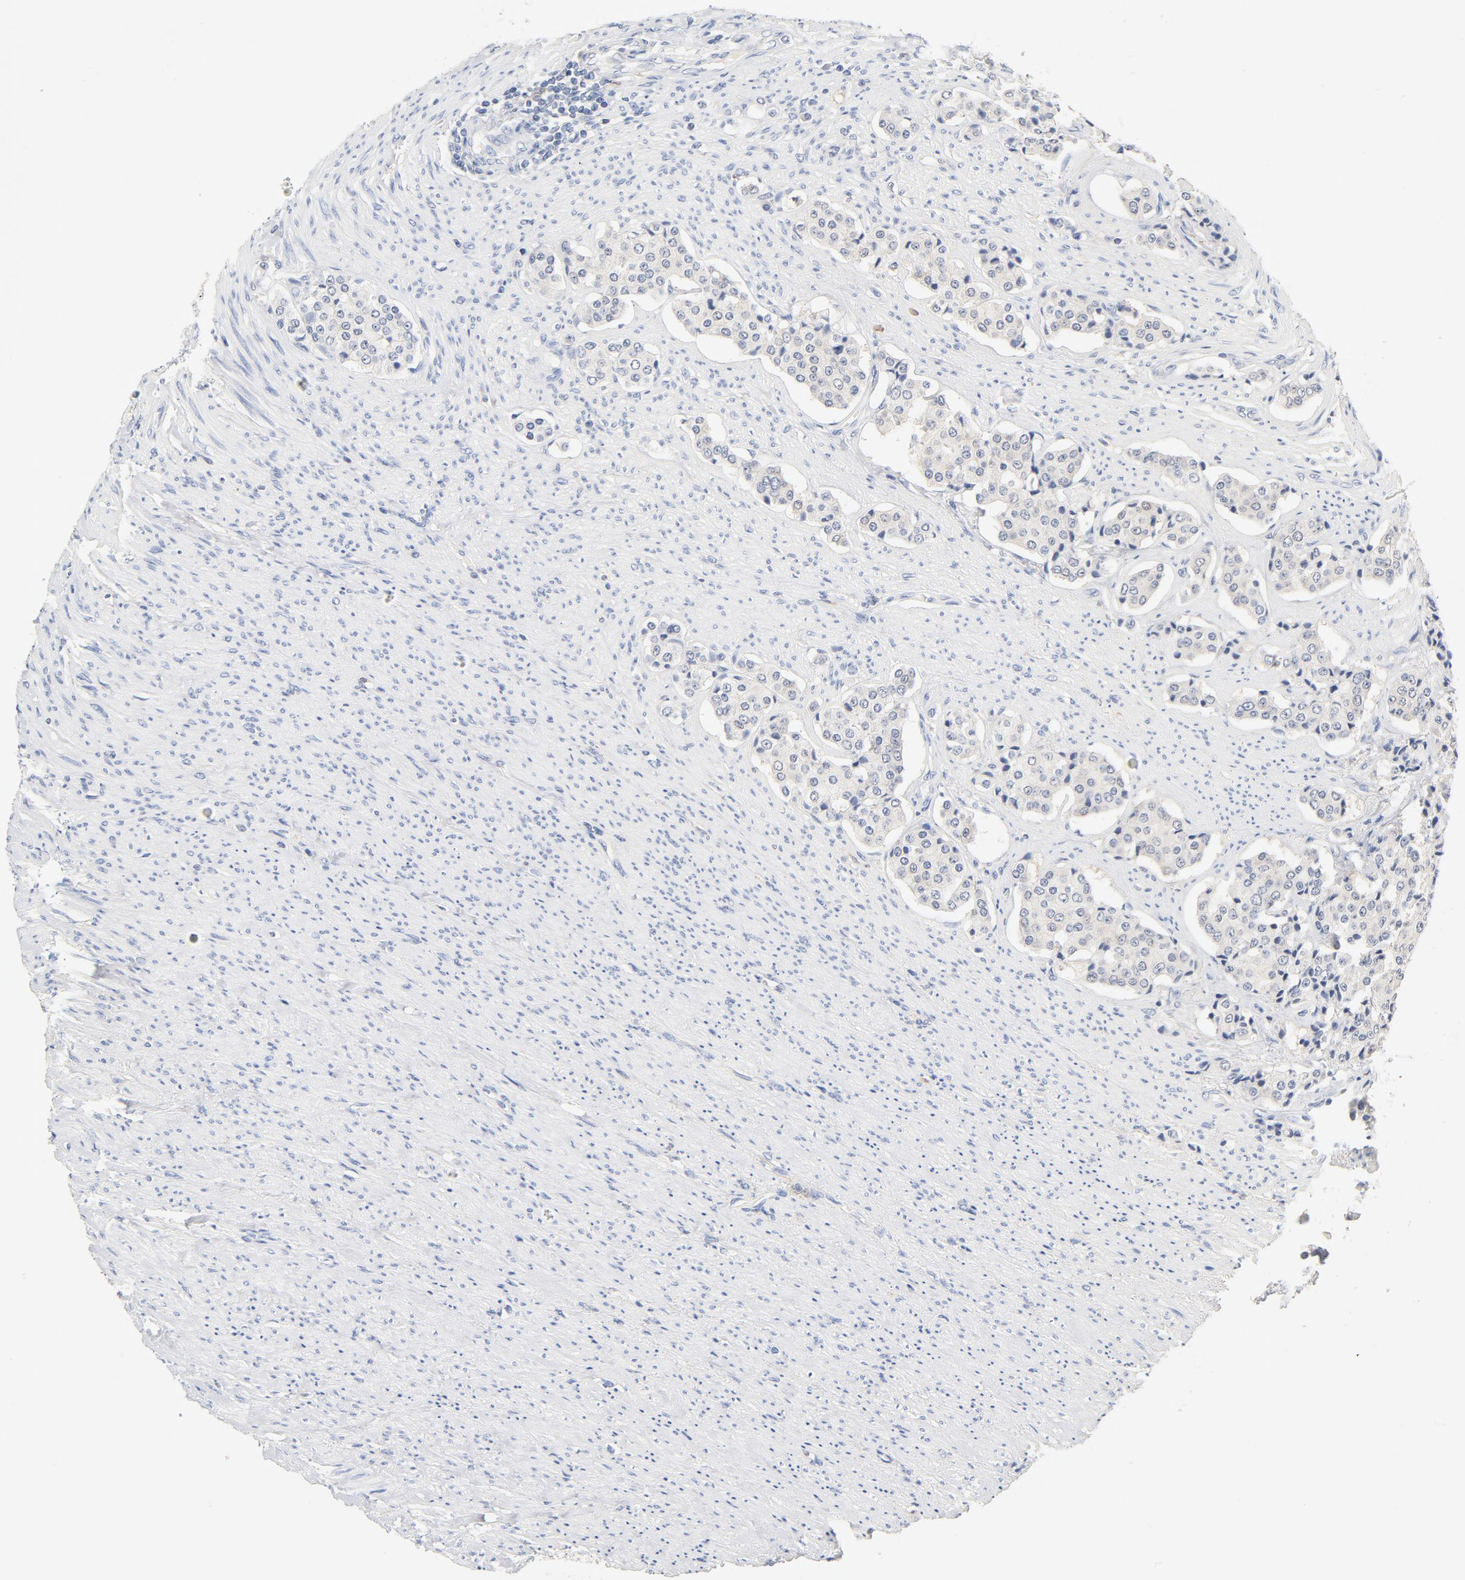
{"staining": {"intensity": "moderate", "quantity": "<25%", "location": "cytoplasmic/membranous"}, "tissue": "carcinoid", "cell_type": "Tumor cells", "image_type": "cancer", "snomed": [{"axis": "morphology", "description": "Carcinoid, malignant, NOS"}, {"axis": "topography", "description": "Colon"}], "caption": "This is an image of IHC staining of malignant carcinoid, which shows moderate expression in the cytoplasmic/membranous of tumor cells.", "gene": "STAT1", "patient": {"sex": "female", "age": 61}}